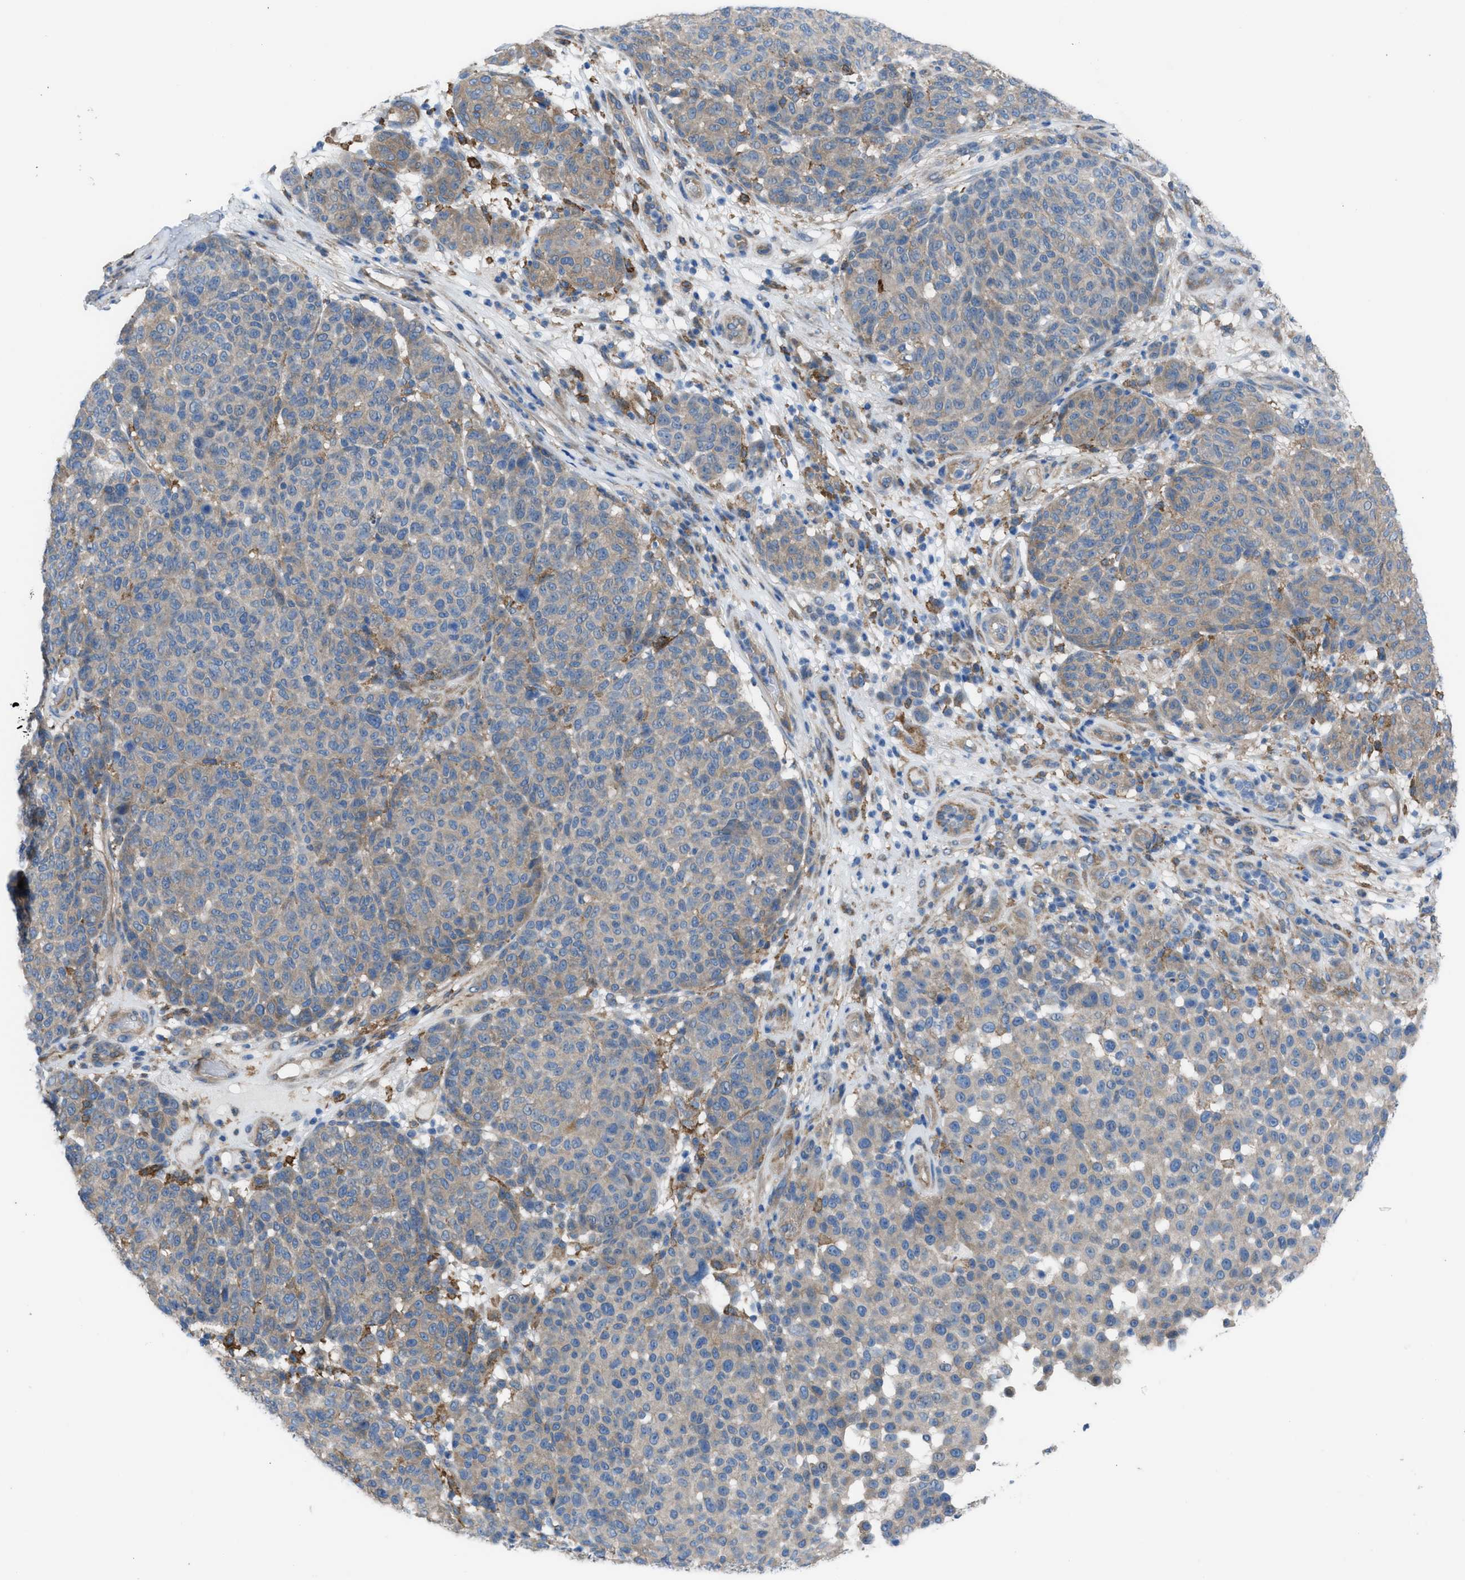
{"staining": {"intensity": "weak", "quantity": "<25%", "location": "cytoplasmic/membranous"}, "tissue": "melanoma", "cell_type": "Tumor cells", "image_type": "cancer", "snomed": [{"axis": "morphology", "description": "Malignant melanoma, NOS"}, {"axis": "topography", "description": "Skin"}], "caption": "This is a photomicrograph of IHC staining of melanoma, which shows no staining in tumor cells.", "gene": "EGFR", "patient": {"sex": "male", "age": 59}}